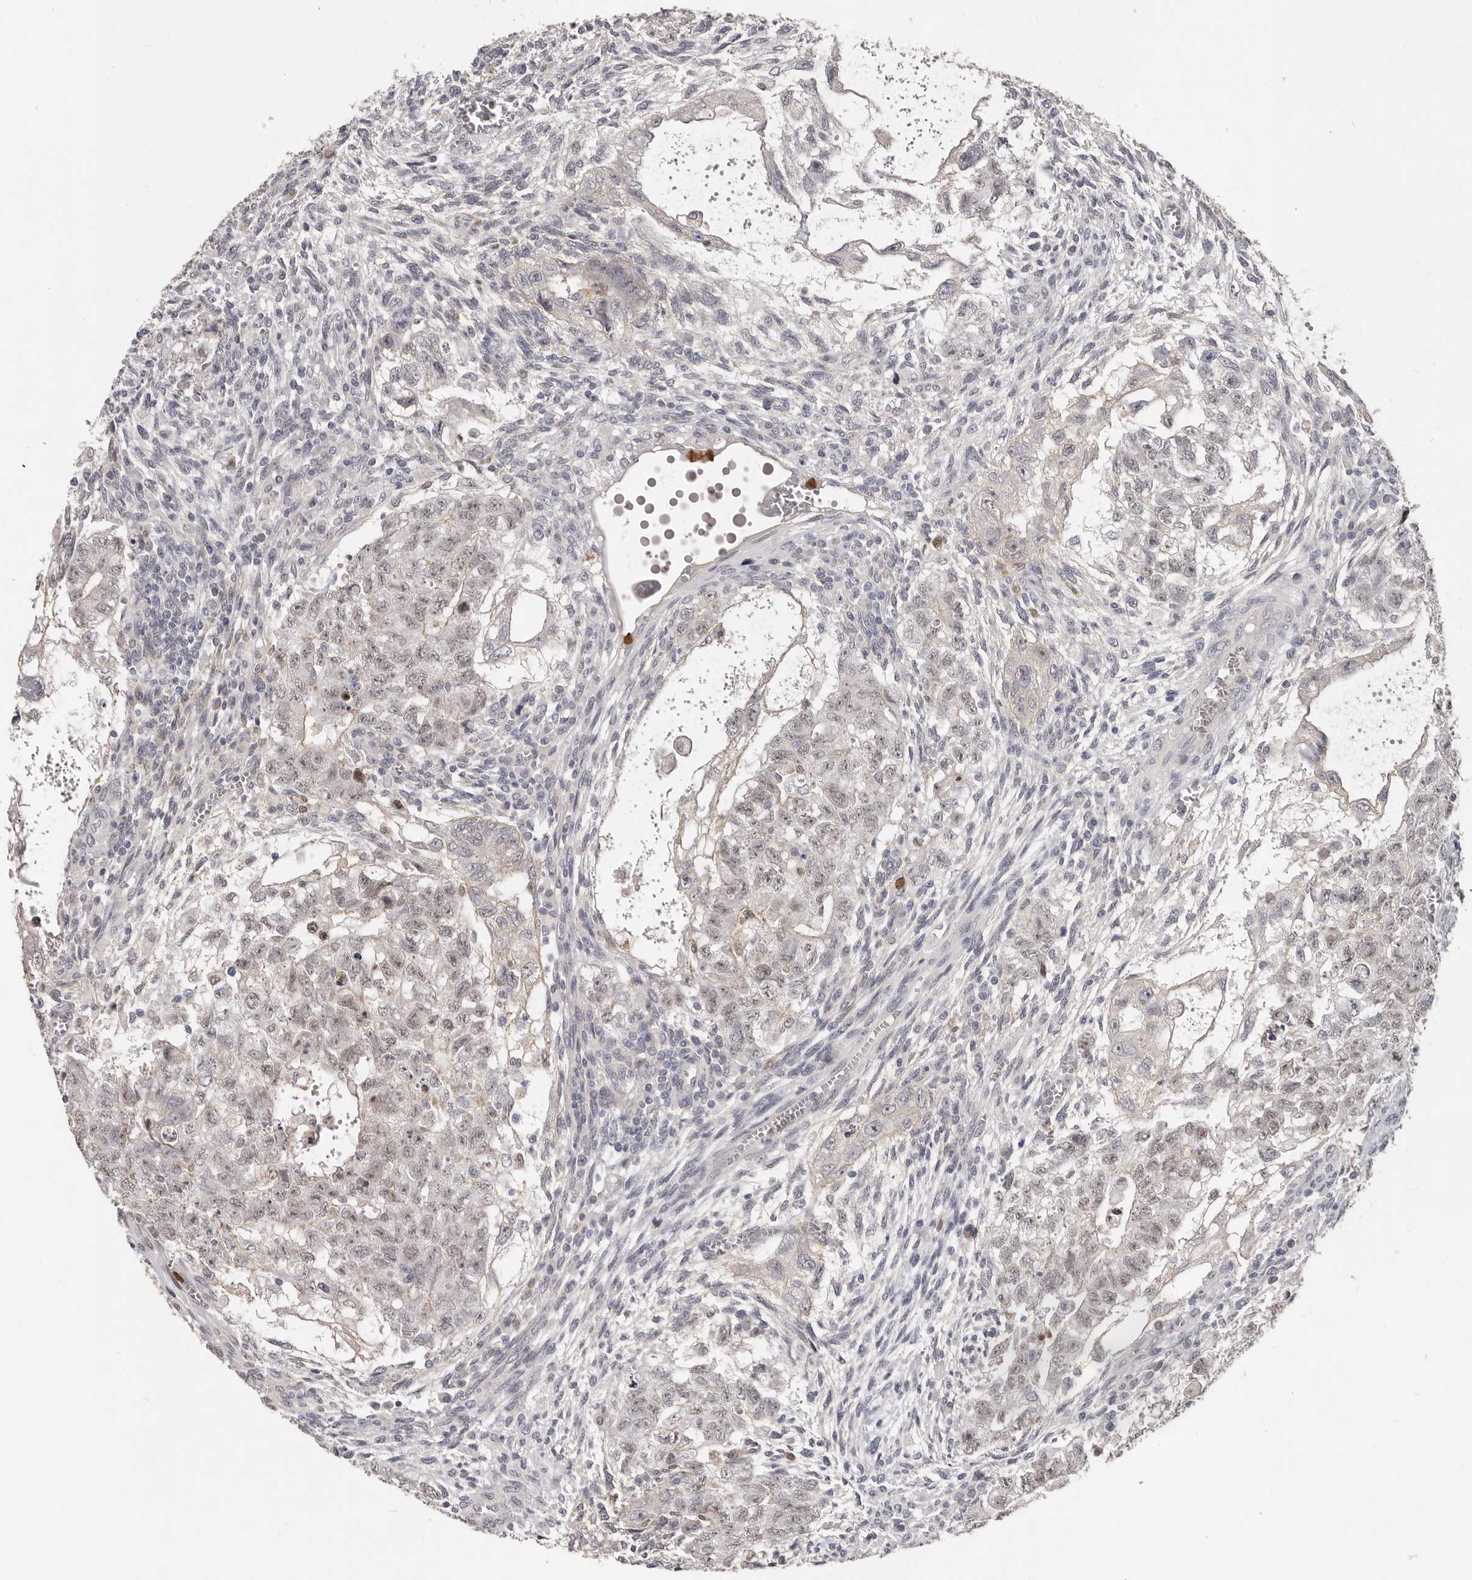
{"staining": {"intensity": "weak", "quantity": "25%-75%", "location": "nuclear"}, "tissue": "testis cancer", "cell_type": "Tumor cells", "image_type": "cancer", "snomed": [{"axis": "morphology", "description": "Carcinoma, Embryonal, NOS"}, {"axis": "topography", "description": "Testis"}], "caption": "Protein expression by immunohistochemistry reveals weak nuclear staining in about 25%-75% of tumor cells in testis cancer. Nuclei are stained in blue.", "gene": "GPR157", "patient": {"sex": "male", "age": 37}}